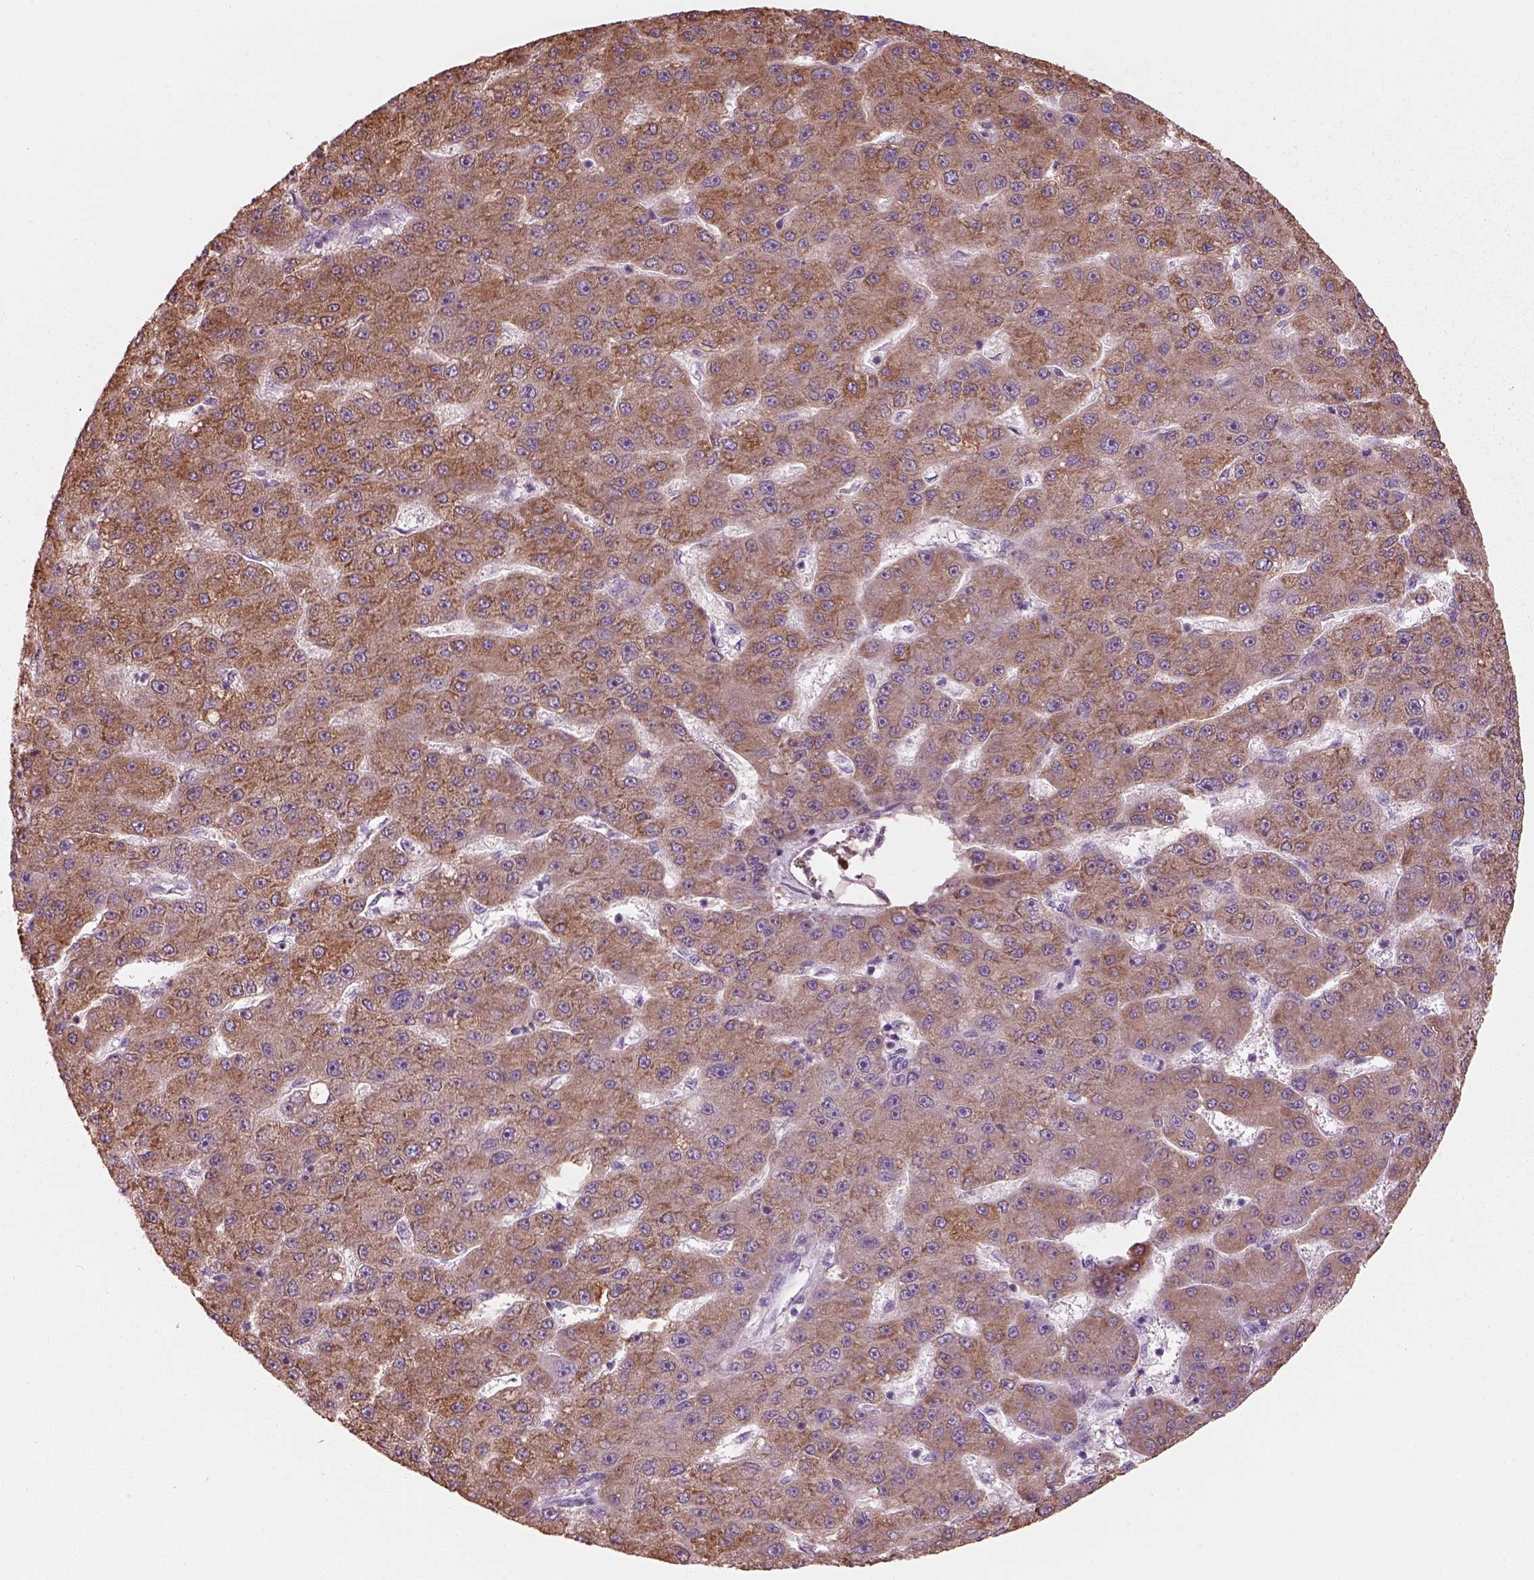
{"staining": {"intensity": "moderate", "quantity": ">75%", "location": "cytoplasmic/membranous"}, "tissue": "liver cancer", "cell_type": "Tumor cells", "image_type": "cancer", "snomed": [{"axis": "morphology", "description": "Carcinoma, Hepatocellular, NOS"}, {"axis": "topography", "description": "Liver"}], "caption": "Moderate cytoplasmic/membranous staining for a protein is identified in about >75% of tumor cells of hepatocellular carcinoma (liver) using immunohistochemistry (IHC).", "gene": "SLC27A2", "patient": {"sex": "male", "age": 67}}